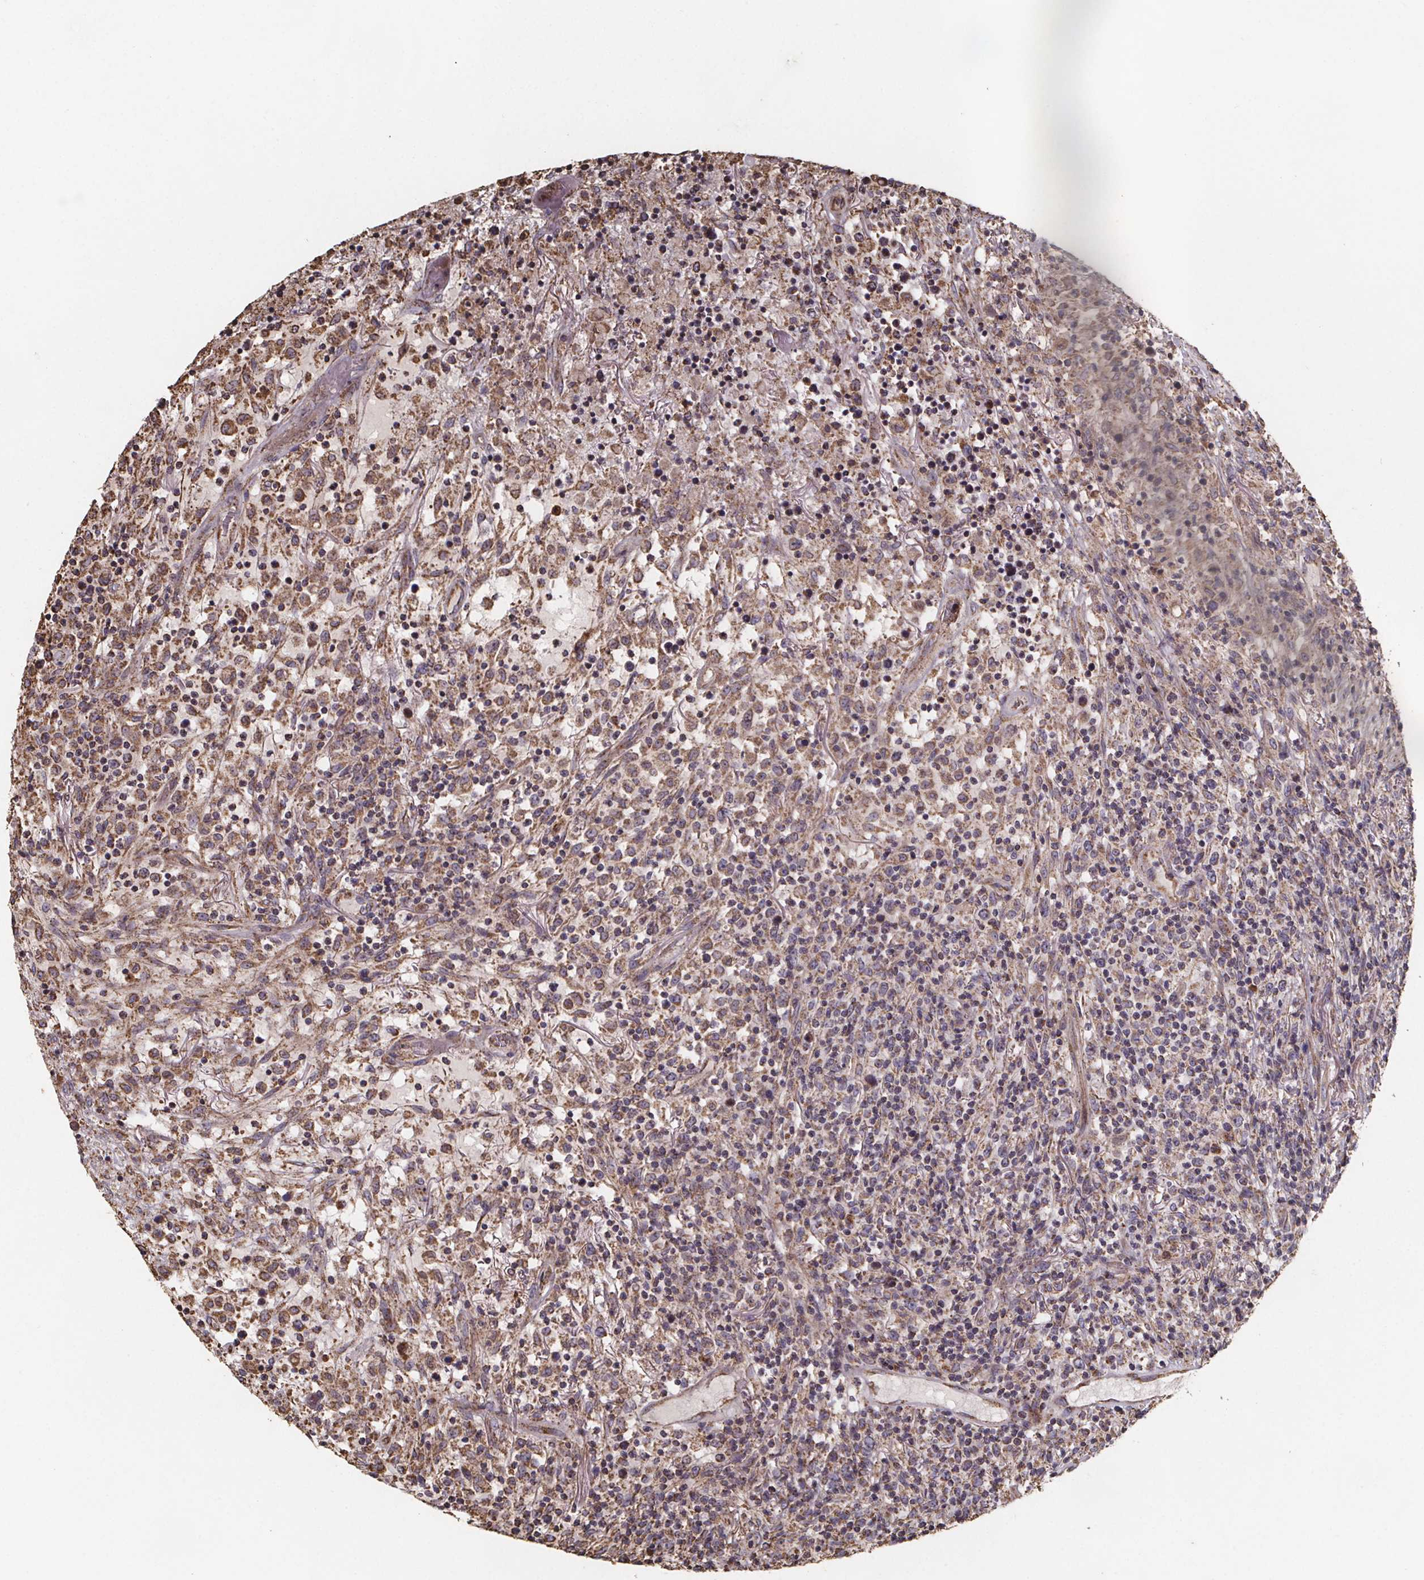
{"staining": {"intensity": "moderate", "quantity": ">75%", "location": "cytoplasmic/membranous"}, "tissue": "lymphoma", "cell_type": "Tumor cells", "image_type": "cancer", "snomed": [{"axis": "morphology", "description": "Malignant lymphoma, non-Hodgkin's type, High grade"}, {"axis": "topography", "description": "Lung"}], "caption": "Tumor cells display medium levels of moderate cytoplasmic/membranous positivity in approximately >75% of cells in human malignant lymphoma, non-Hodgkin's type (high-grade).", "gene": "SLC35D2", "patient": {"sex": "male", "age": 79}}